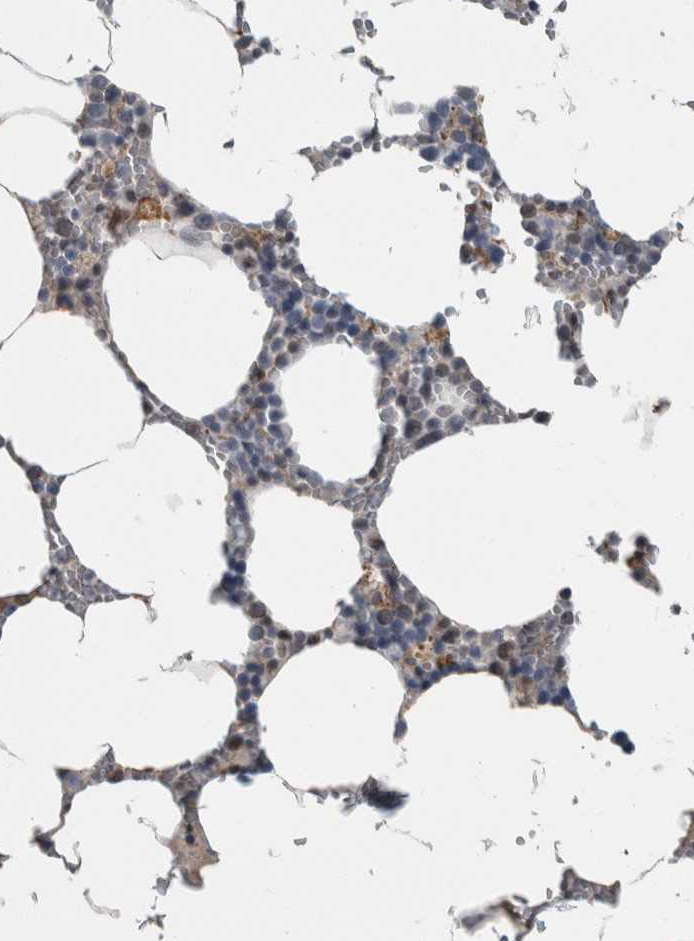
{"staining": {"intensity": "weak", "quantity": "25%-75%", "location": "cytoplasmic/membranous"}, "tissue": "bone marrow", "cell_type": "Hematopoietic cells", "image_type": "normal", "snomed": [{"axis": "morphology", "description": "Normal tissue, NOS"}, {"axis": "topography", "description": "Bone marrow"}], "caption": "Immunohistochemical staining of benign human bone marrow shows low levels of weak cytoplasmic/membranous staining in approximately 25%-75% of hematopoietic cells. (DAB IHC, brown staining for protein, blue staining for nuclei).", "gene": "ZBTB21", "patient": {"sex": "male", "age": 70}}